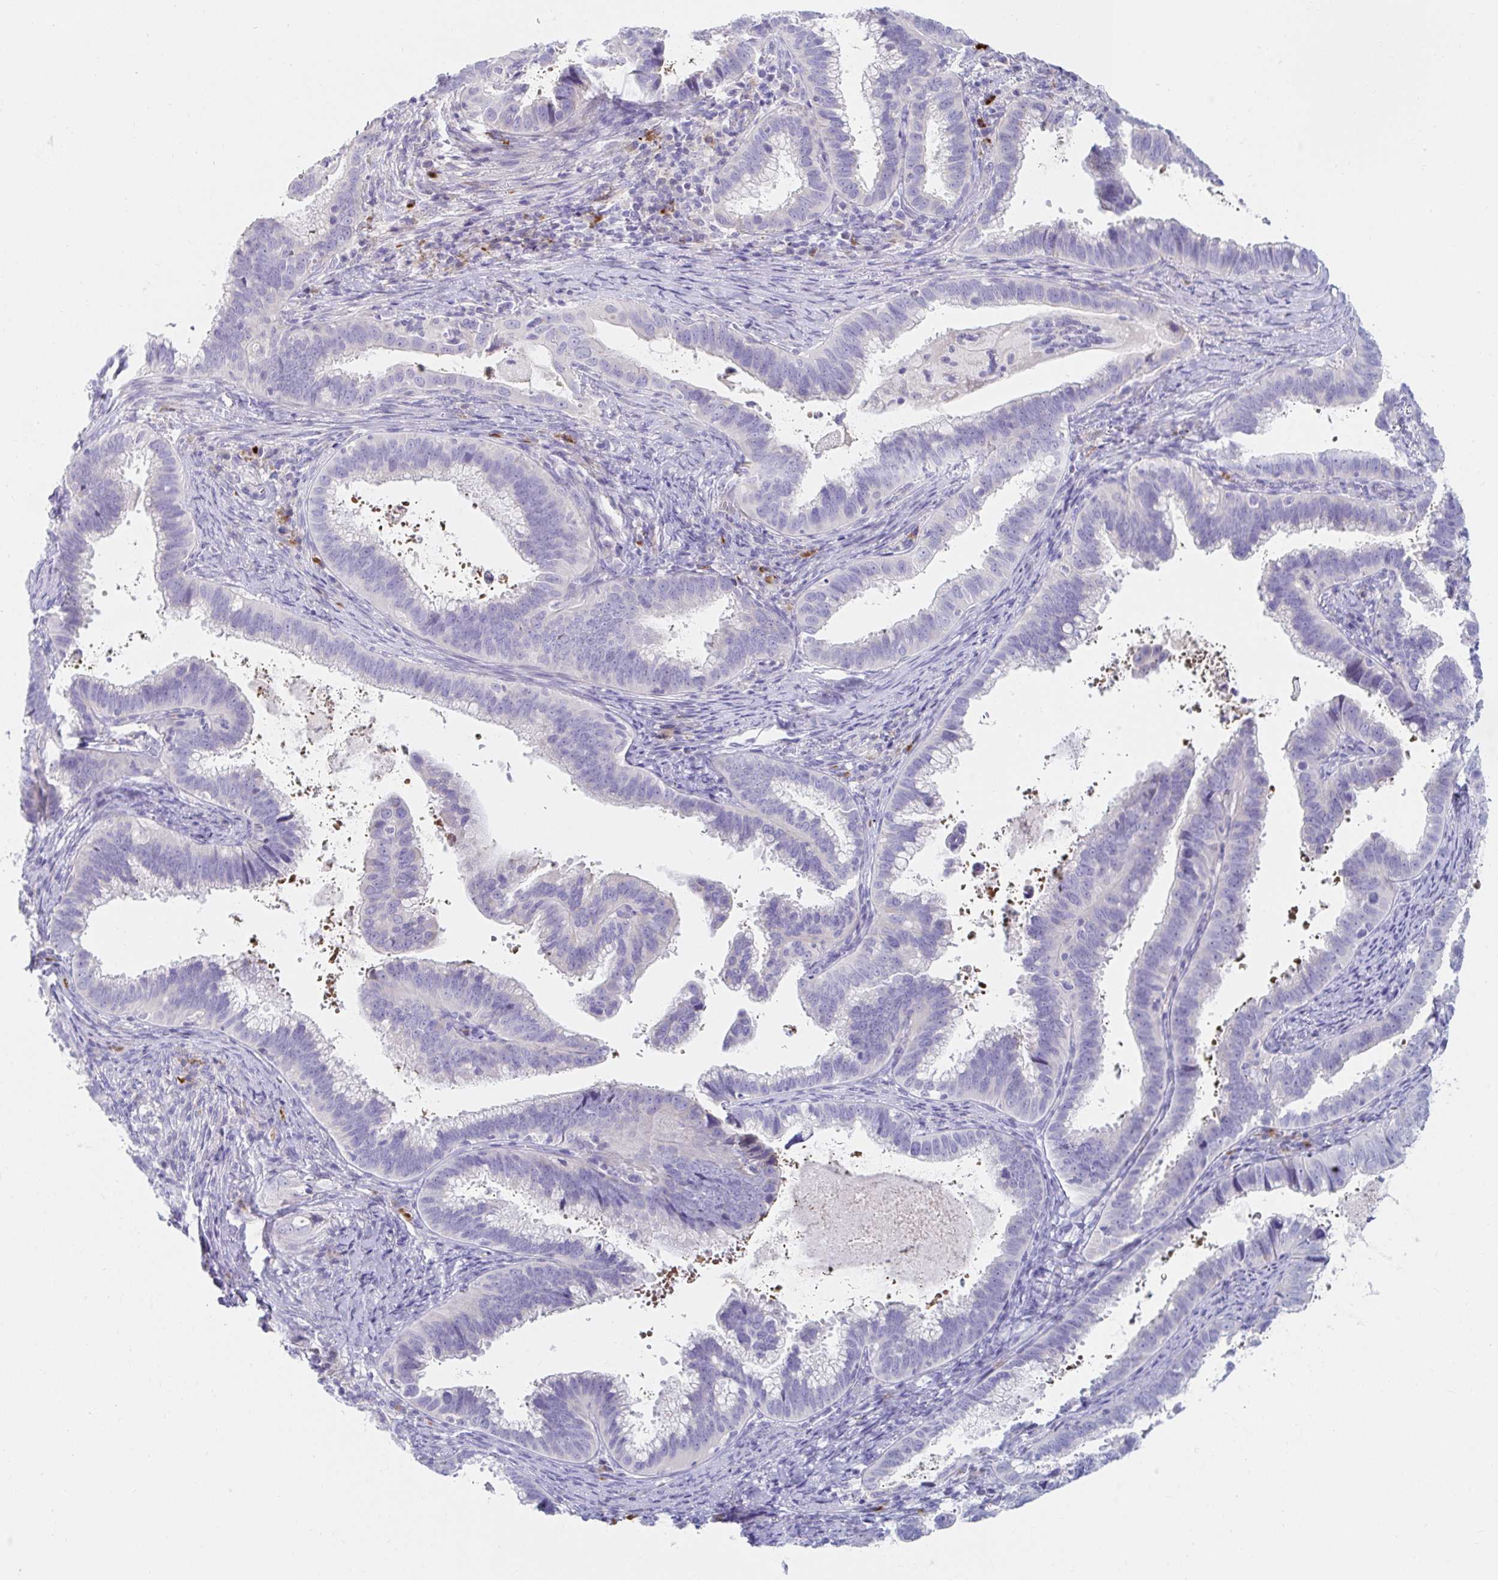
{"staining": {"intensity": "negative", "quantity": "none", "location": "none"}, "tissue": "cervical cancer", "cell_type": "Tumor cells", "image_type": "cancer", "snomed": [{"axis": "morphology", "description": "Adenocarcinoma, NOS"}, {"axis": "topography", "description": "Cervix"}], "caption": "High magnification brightfield microscopy of adenocarcinoma (cervical) stained with DAB (brown) and counterstained with hematoxylin (blue): tumor cells show no significant positivity.", "gene": "C4orf17", "patient": {"sex": "female", "age": 61}}